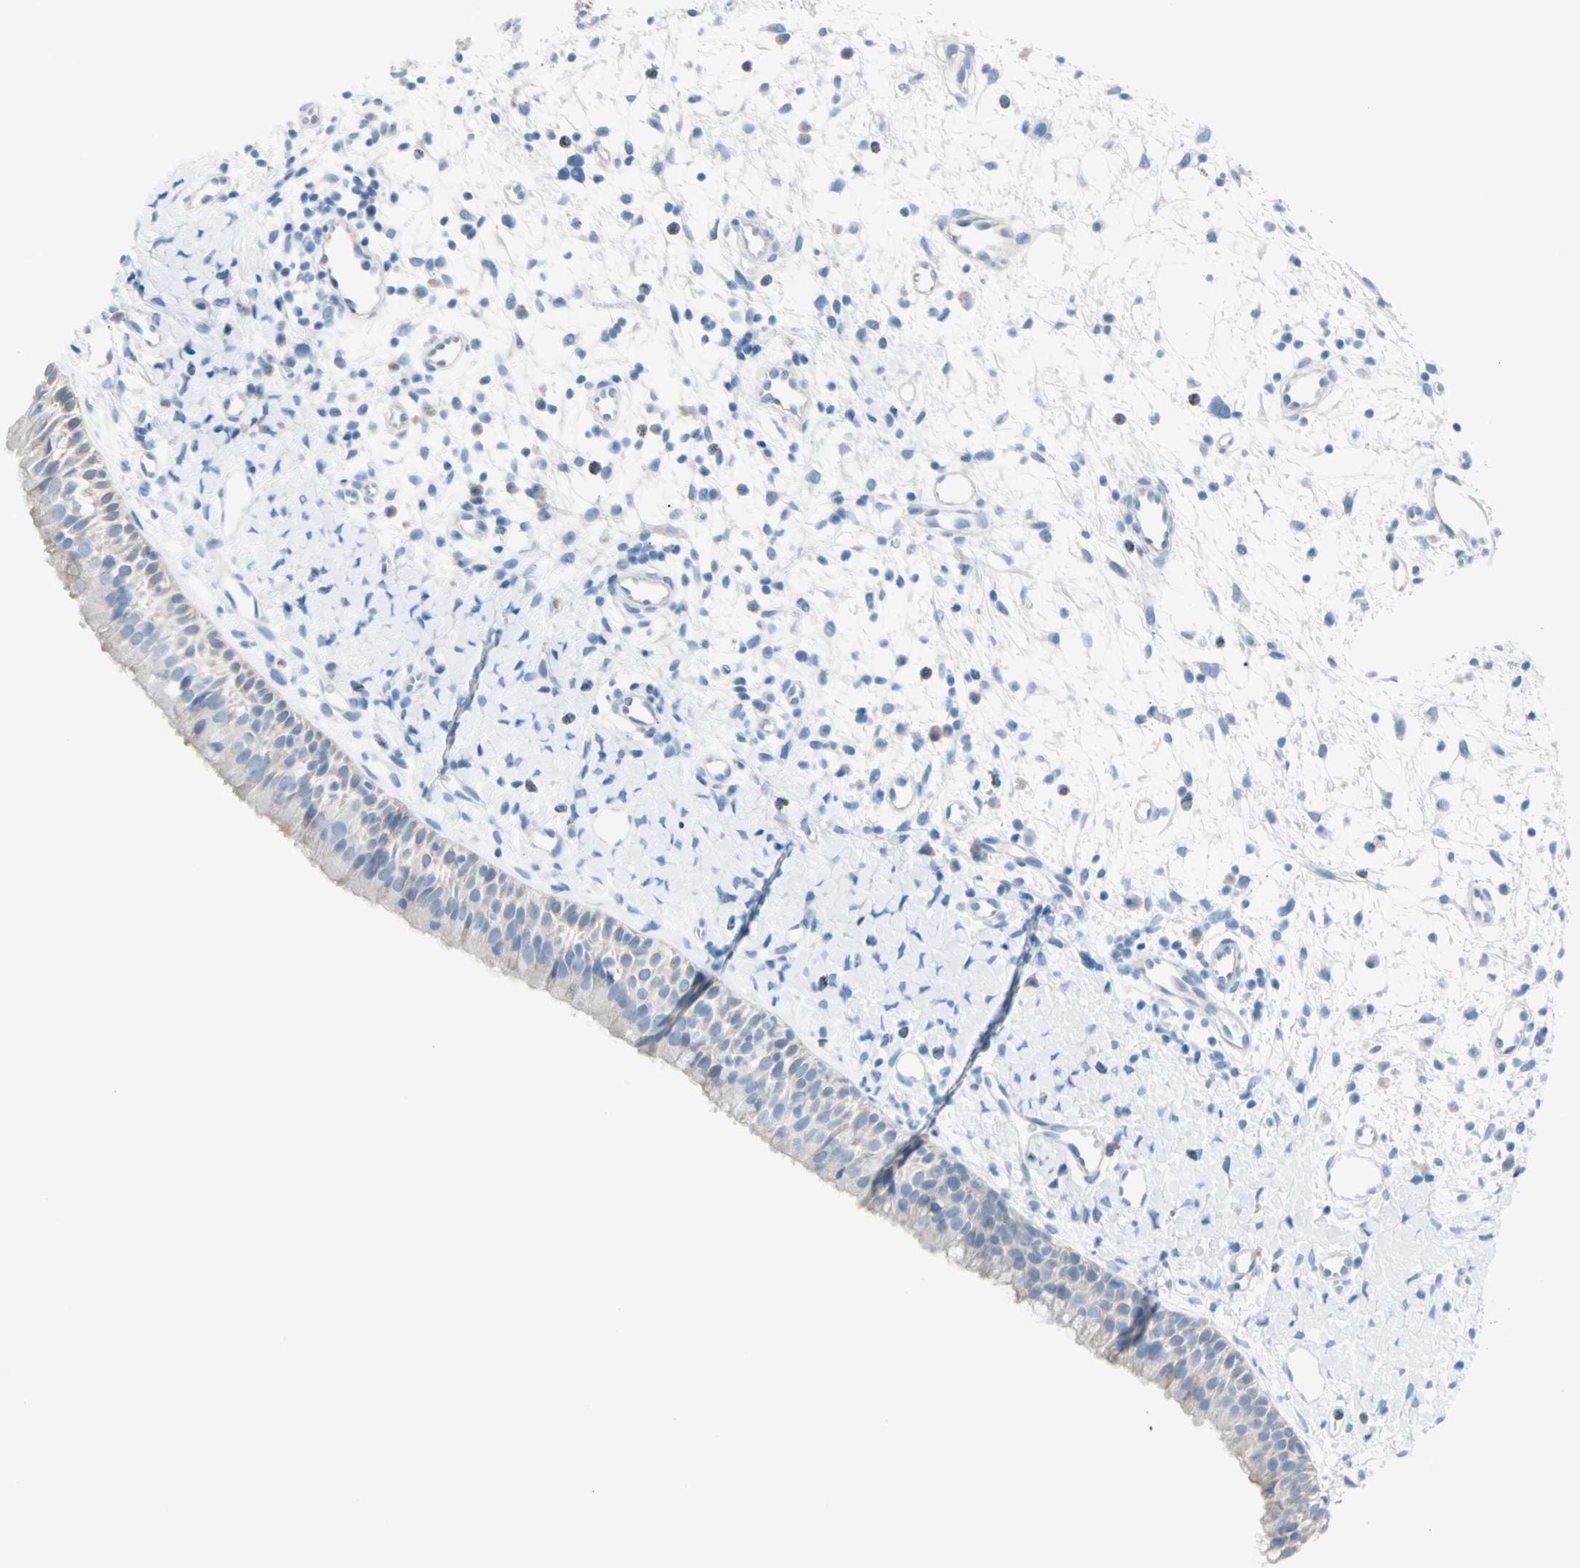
{"staining": {"intensity": "negative", "quantity": "none", "location": "none"}, "tissue": "nasopharynx", "cell_type": "Respiratory epithelial cells", "image_type": "normal", "snomed": [{"axis": "morphology", "description": "Normal tissue, NOS"}, {"axis": "topography", "description": "Nasopharynx"}], "caption": "High power microscopy histopathology image of an immunohistochemistry histopathology image of benign nasopharynx, revealing no significant expression in respiratory epithelial cells. The staining was performed using DAB (3,3'-diaminobenzidine) to visualize the protein expression in brown, while the nuclei were stained in blue with hematoxylin (Magnification: 20x).", "gene": "TFPI2", "patient": {"sex": "male", "age": 22}}